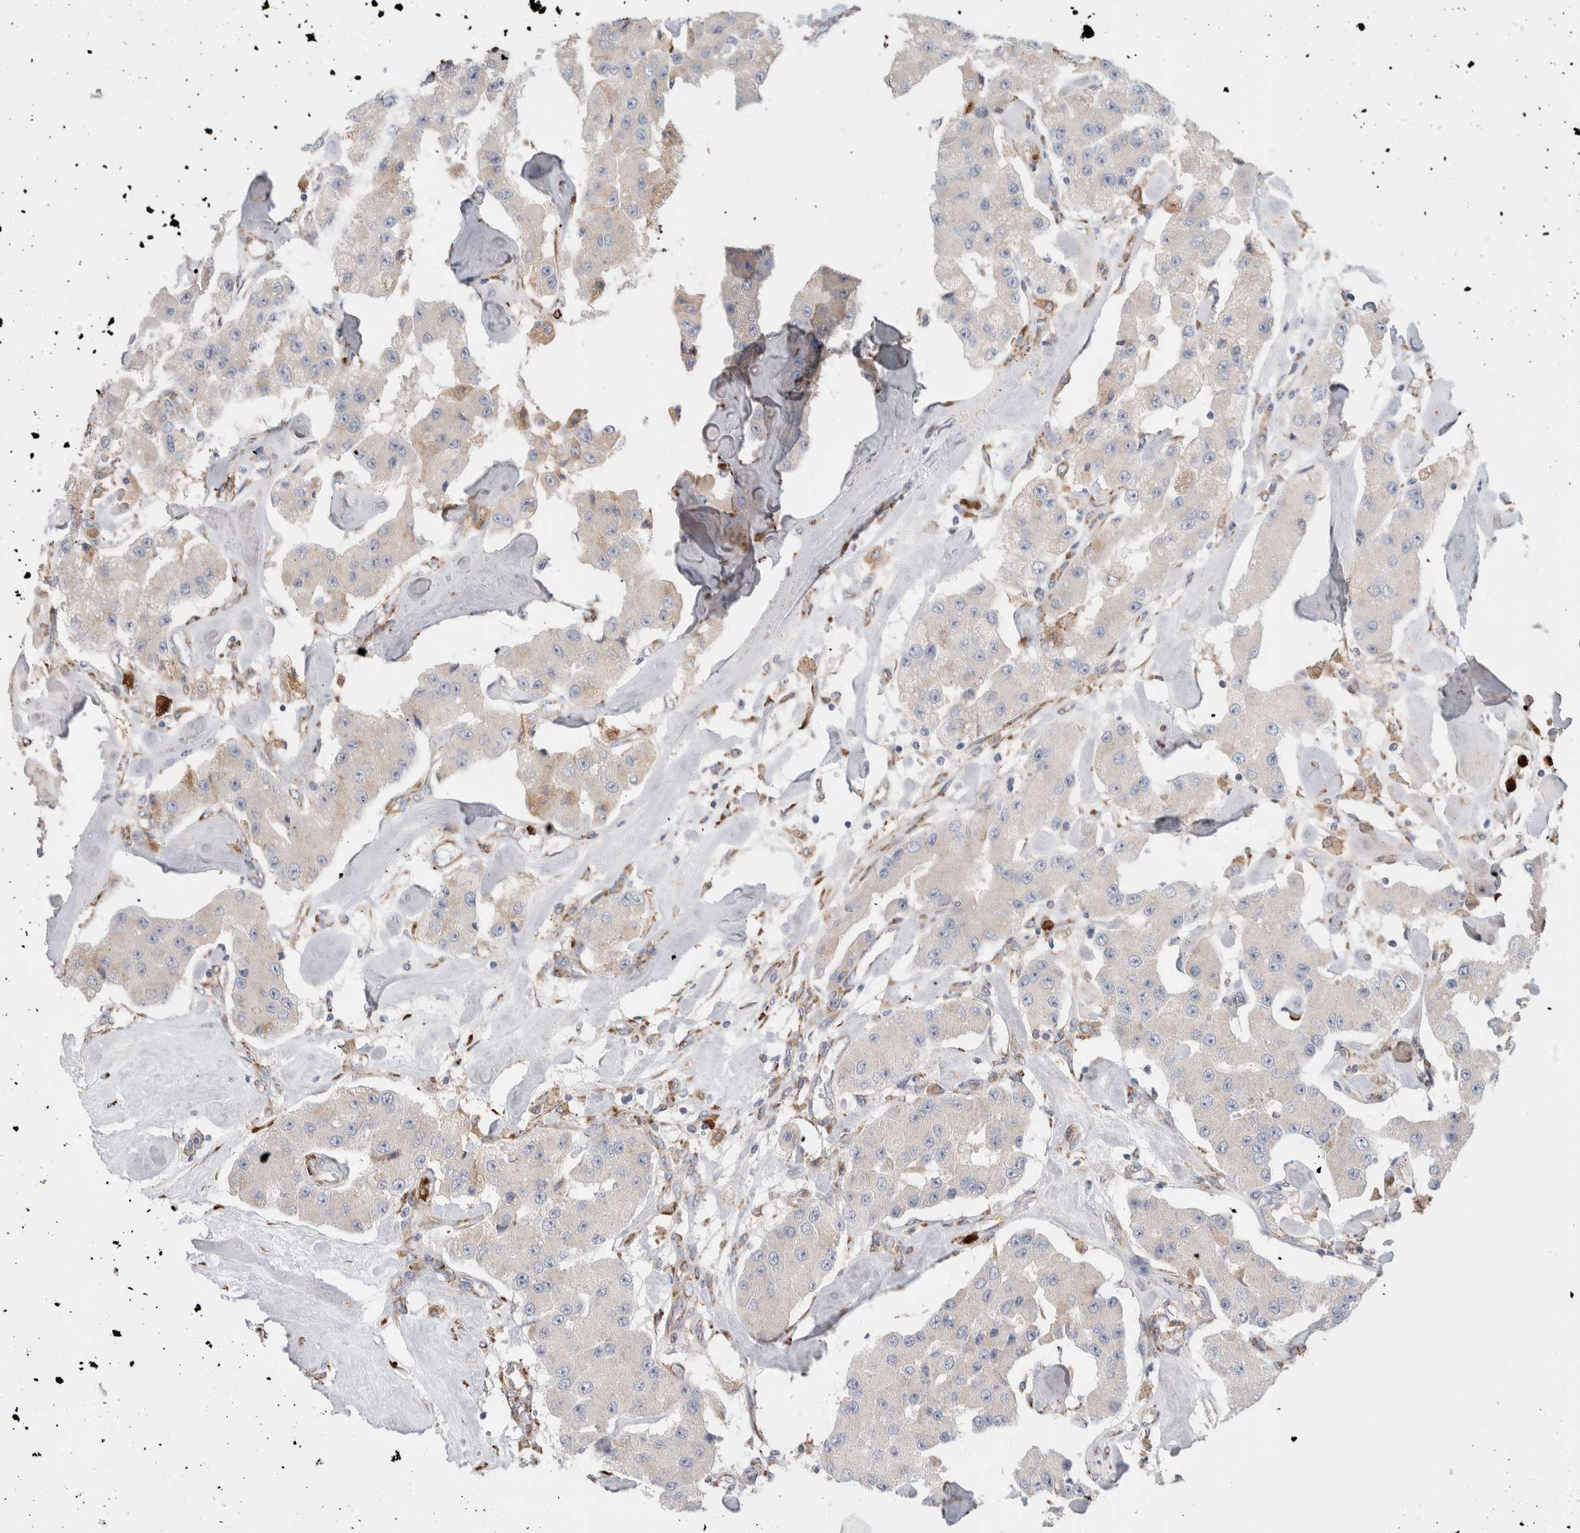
{"staining": {"intensity": "weak", "quantity": "25%-75%", "location": "cytoplasmic/membranous"}, "tissue": "carcinoid", "cell_type": "Tumor cells", "image_type": "cancer", "snomed": [{"axis": "morphology", "description": "Carcinoid, malignant, NOS"}, {"axis": "topography", "description": "Pancreas"}], "caption": "Protein expression analysis of carcinoid (malignant) displays weak cytoplasmic/membranous positivity in approximately 25%-75% of tumor cells.", "gene": "P4HA1", "patient": {"sex": "male", "age": 41}}